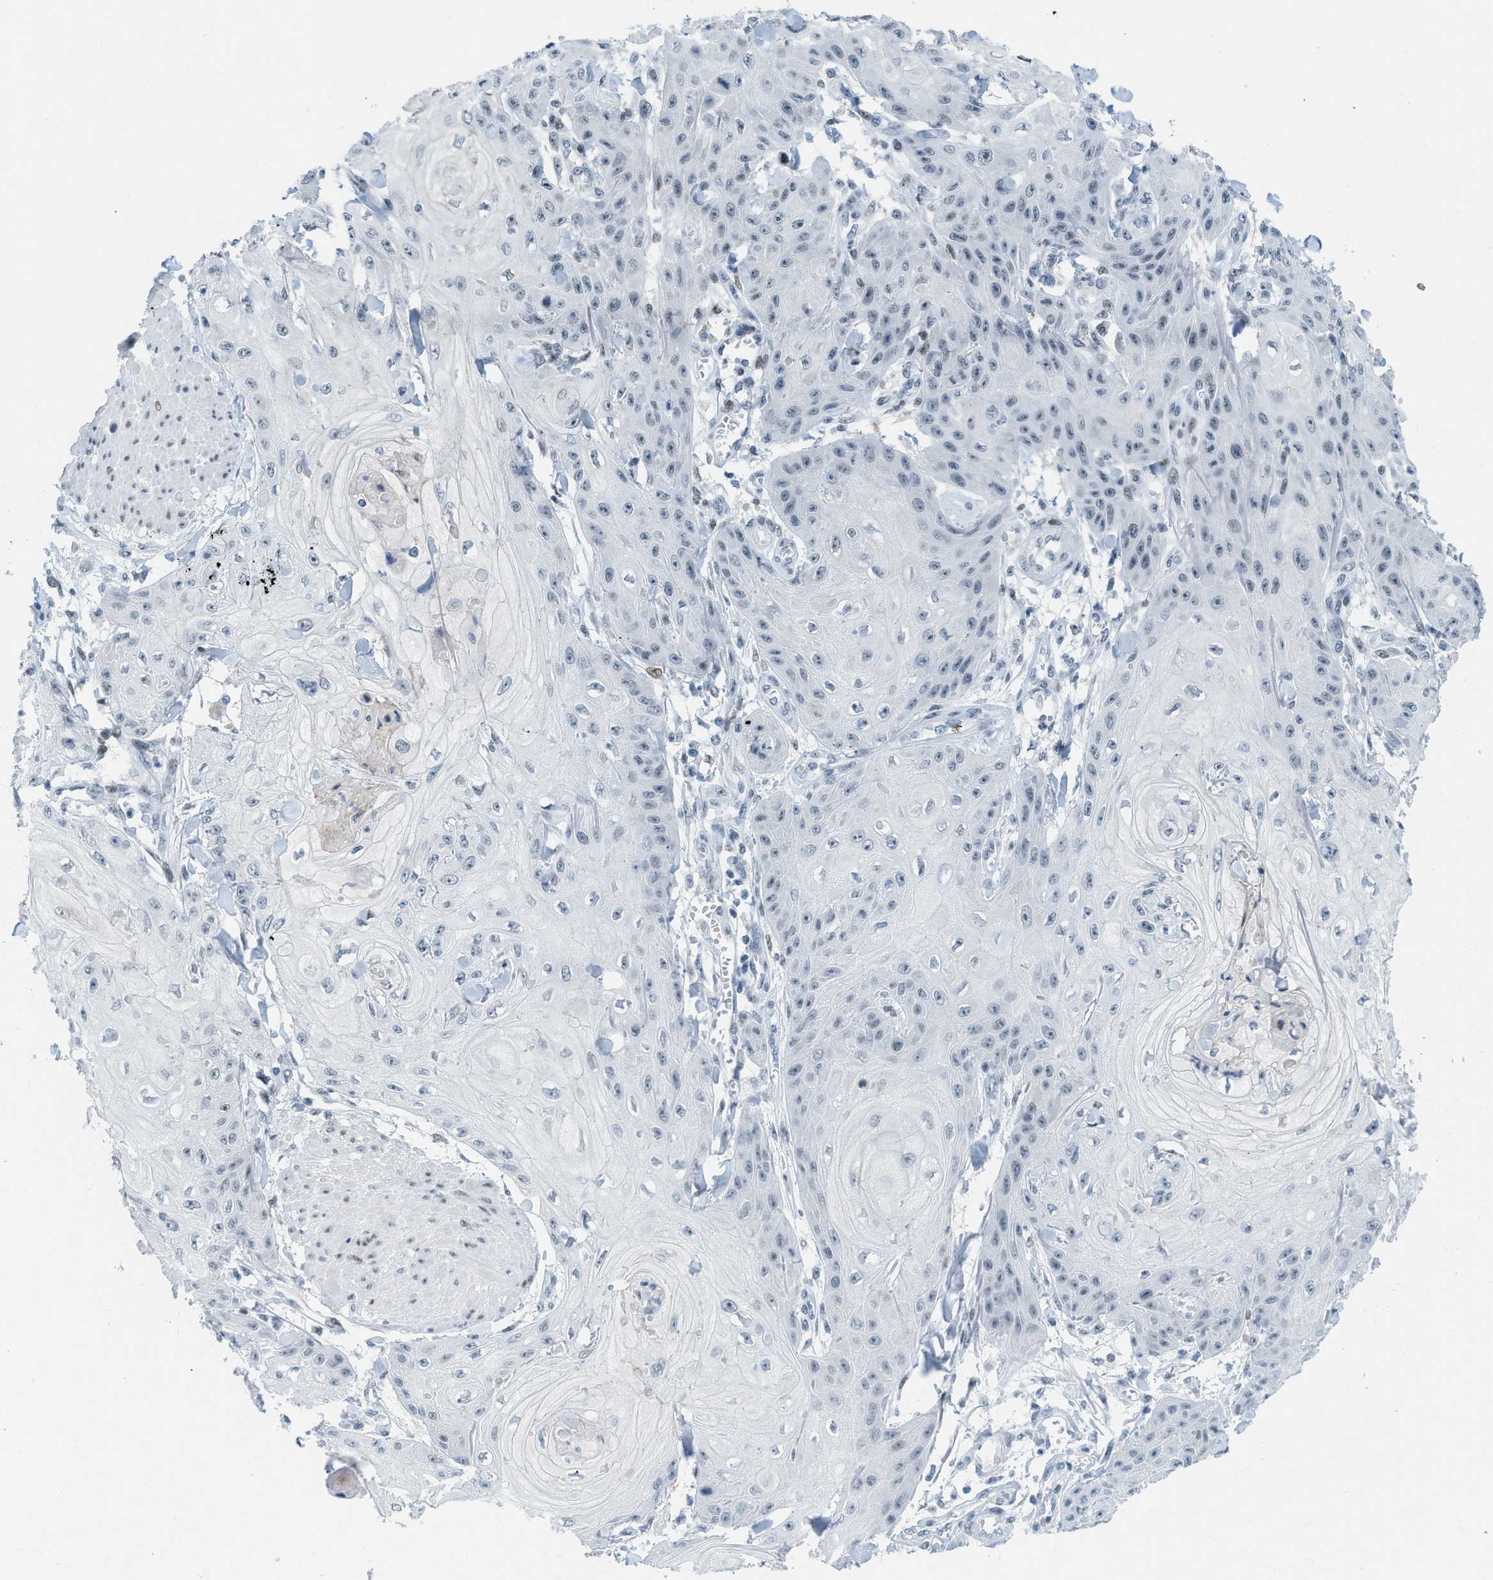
{"staining": {"intensity": "negative", "quantity": "none", "location": "none"}, "tissue": "skin cancer", "cell_type": "Tumor cells", "image_type": "cancer", "snomed": [{"axis": "morphology", "description": "Squamous cell carcinoma, NOS"}, {"axis": "topography", "description": "Skin"}], "caption": "The histopathology image exhibits no significant staining in tumor cells of skin cancer (squamous cell carcinoma).", "gene": "PBX1", "patient": {"sex": "male", "age": 74}}